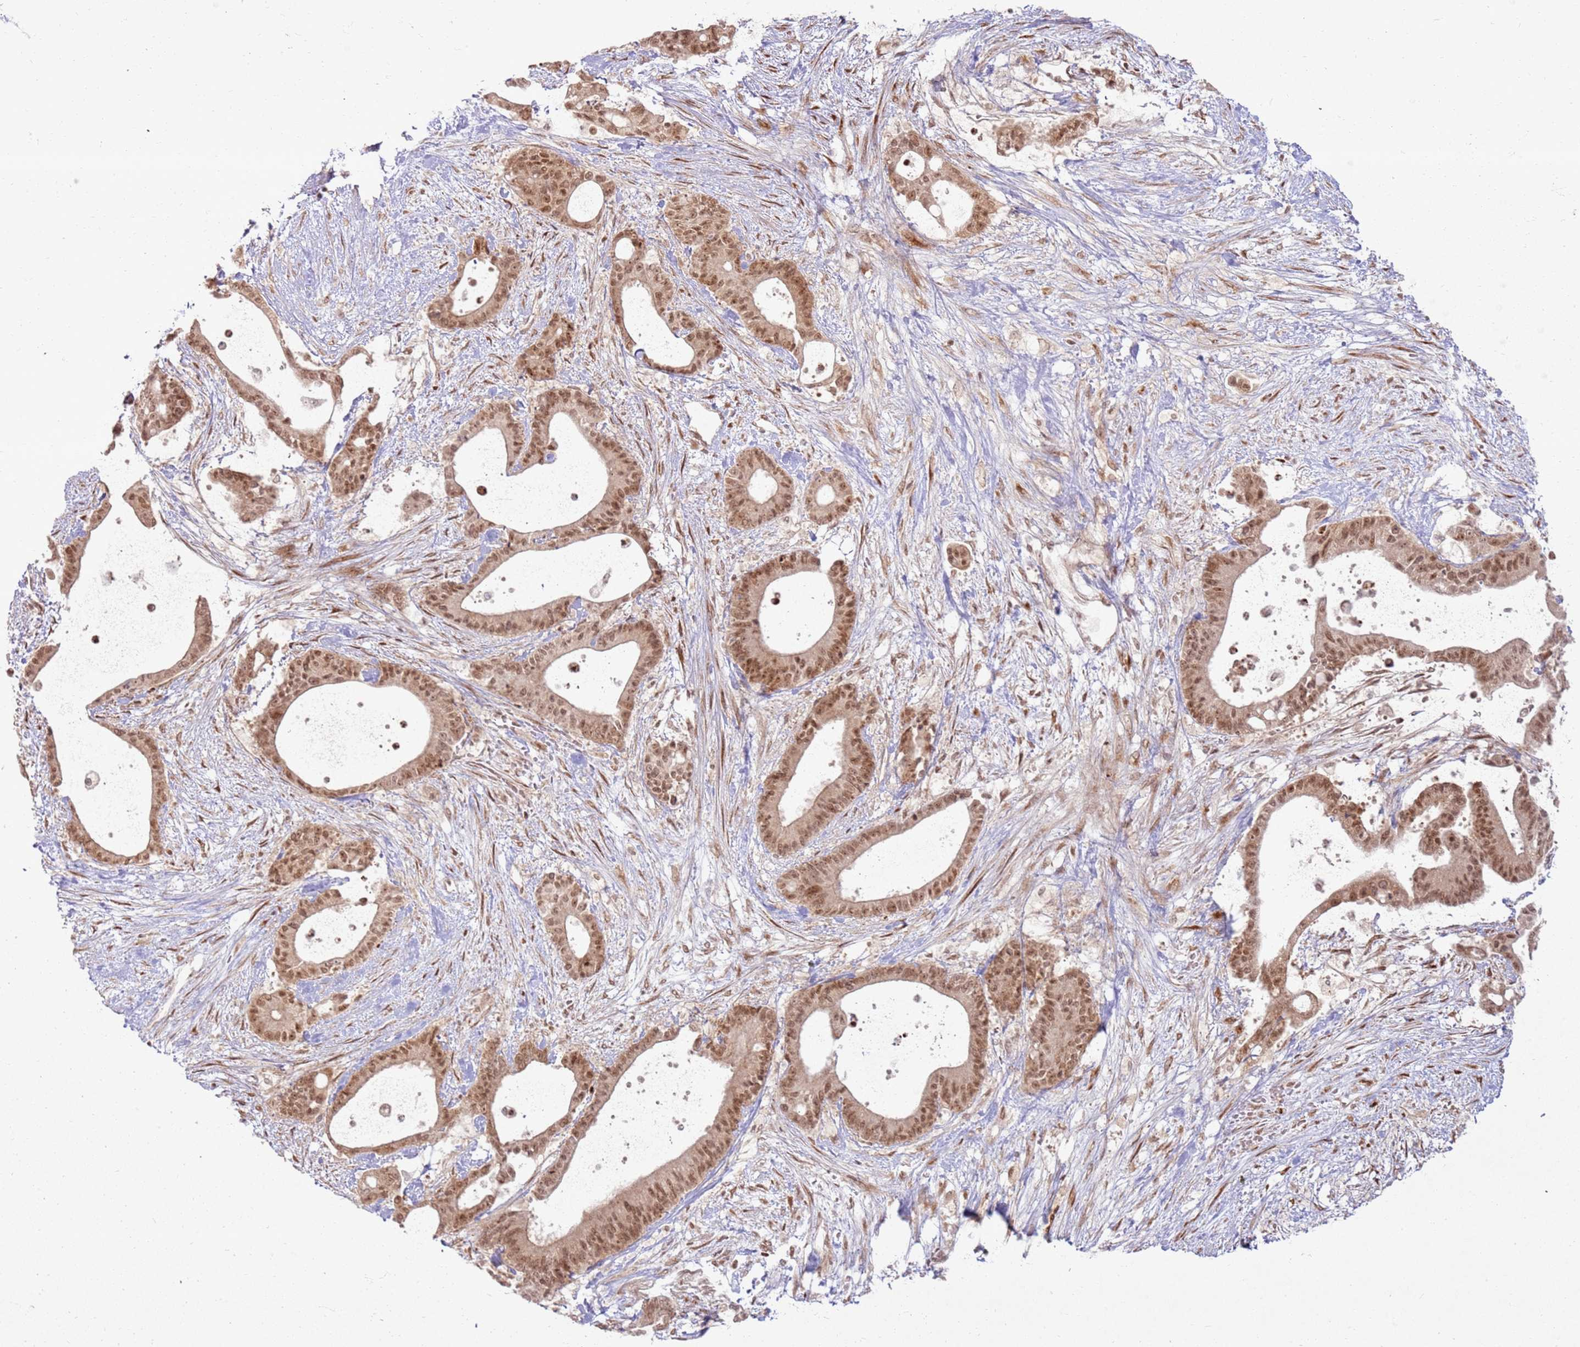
{"staining": {"intensity": "moderate", "quantity": ">75%", "location": "nuclear"}, "tissue": "liver cancer", "cell_type": "Tumor cells", "image_type": "cancer", "snomed": [{"axis": "morphology", "description": "Normal tissue, NOS"}, {"axis": "morphology", "description": "Cholangiocarcinoma"}, {"axis": "topography", "description": "Liver"}, {"axis": "topography", "description": "Peripheral nerve tissue"}], "caption": "Liver cancer stained with a brown dye exhibits moderate nuclear positive staining in about >75% of tumor cells.", "gene": "KLHL36", "patient": {"sex": "female", "age": 73}}